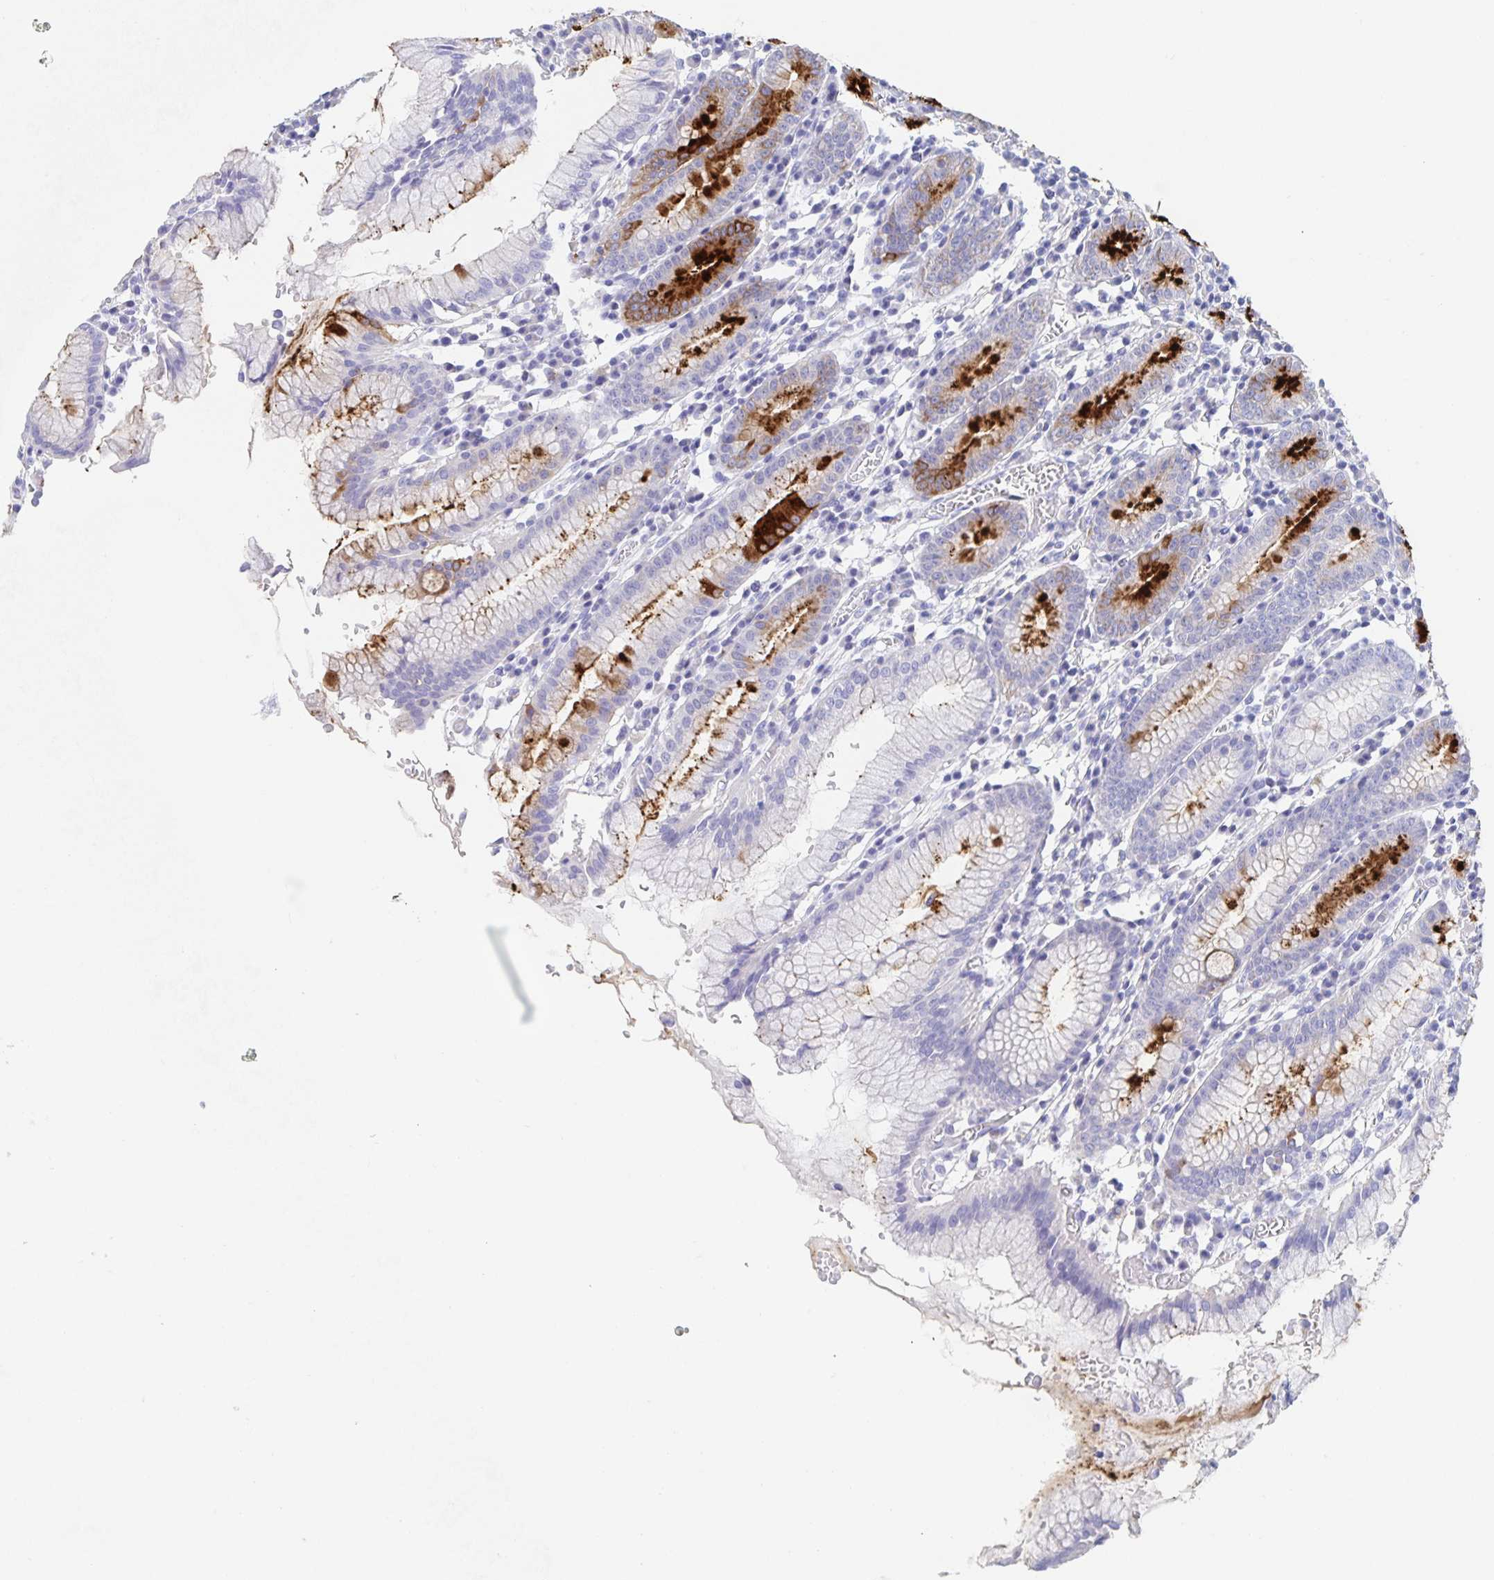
{"staining": {"intensity": "strong", "quantity": "<25%", "location": "cytoplasmic/membranous"}, "tissue": "stomach", "cell_type": "Glandular cells", "image_type": "normal", "snomed": [{"axis": "morphology", "description": "Normal tissue, NOS"}, {"axis": "topography", "description": "Stomach"}], "caption": "High-magnification brightfield microscopy of unremarkable stomach stained with DAB (3,3'-diaminobenzidine) (brown) and counterstained with hematoxylin (blue). glandular cells exhibit strong cytoplasmic/membranous expression is seen in approximately<25% of cells.", "gene": "DMBT1", "patient": {"sex": "male", "age": 55}}